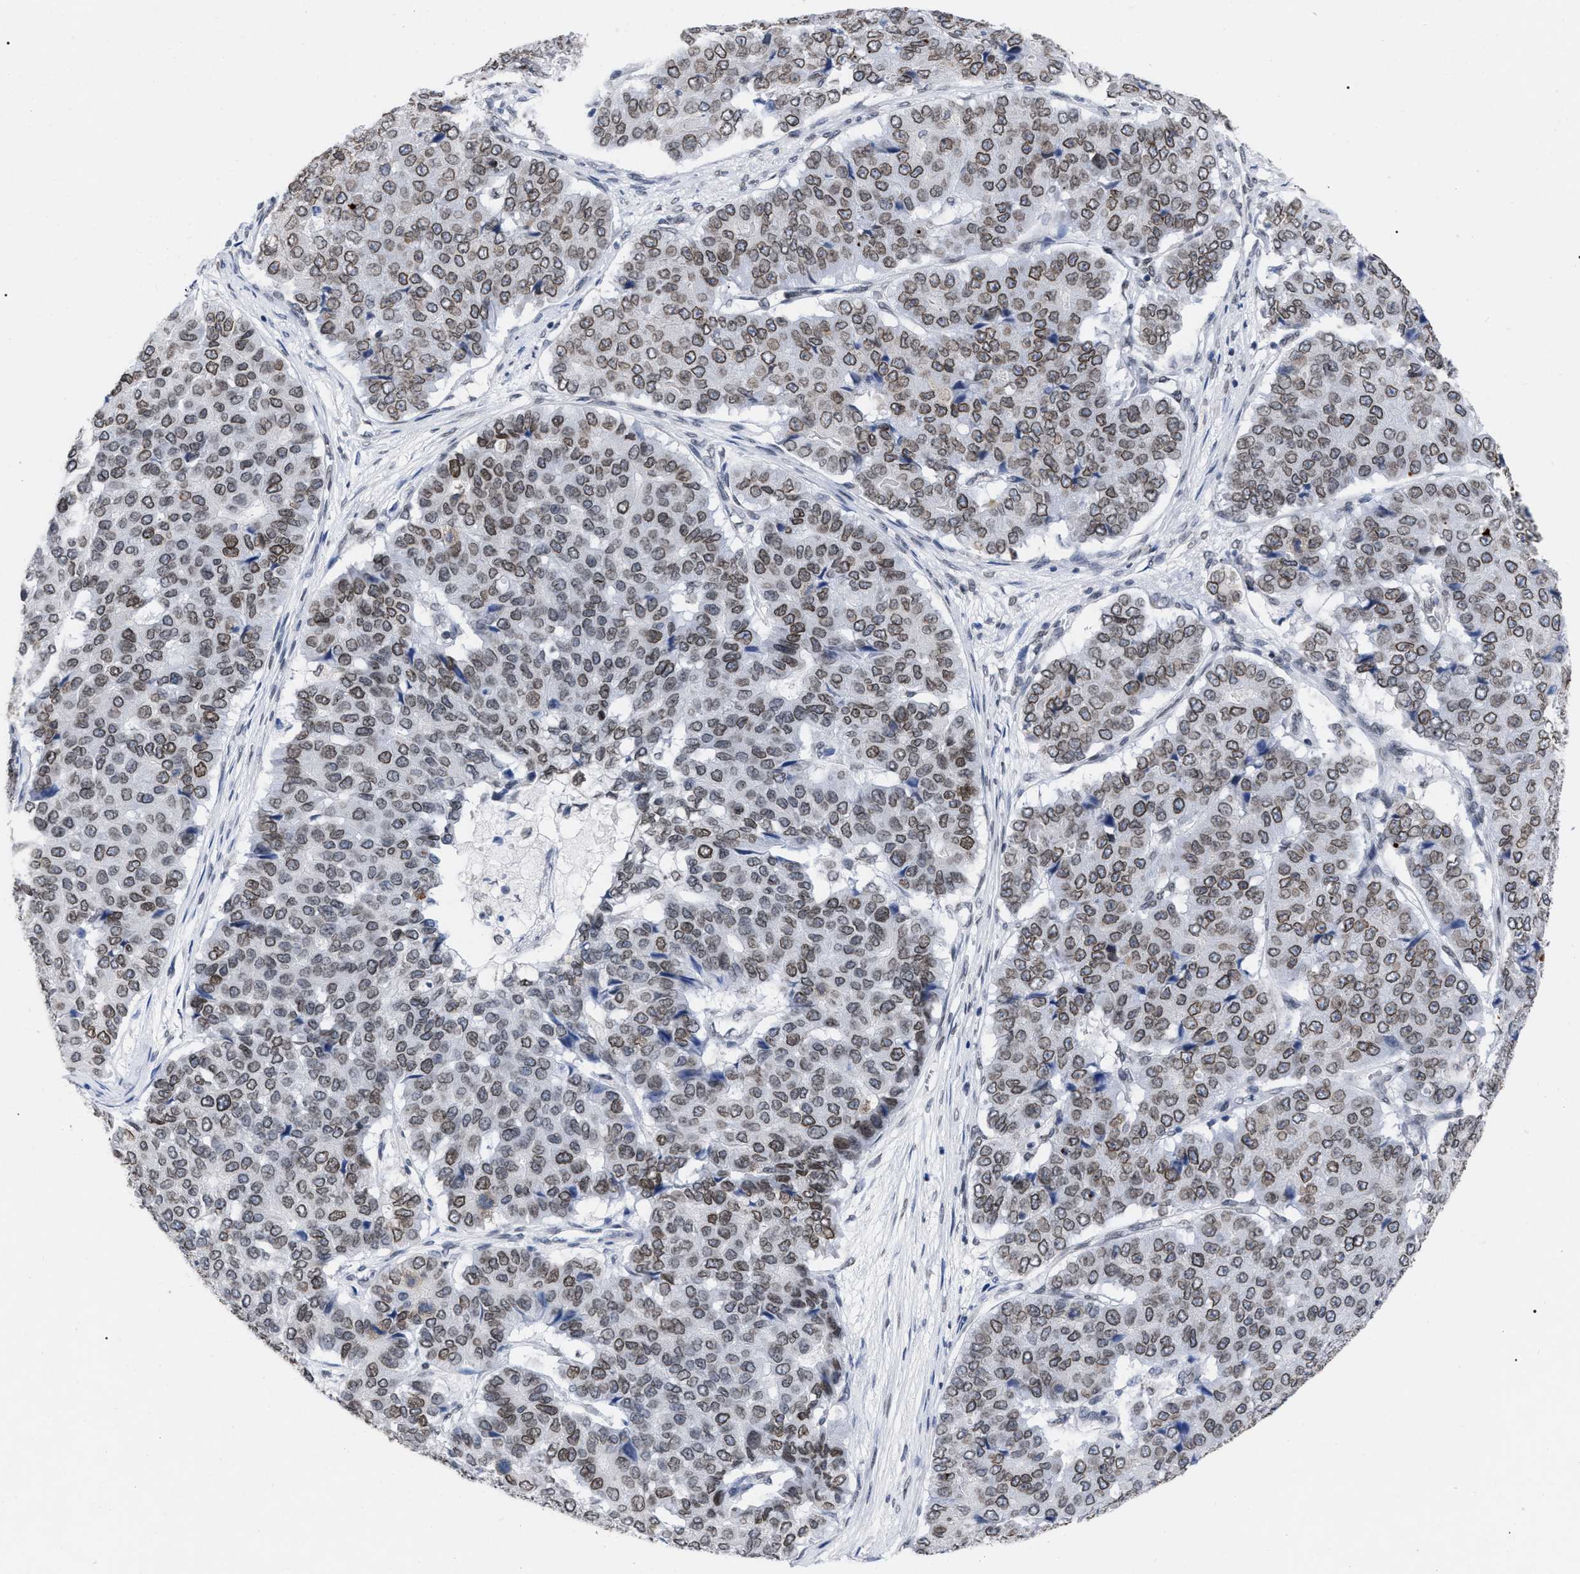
{"staining": {"intensity": "moderate", "quantity": ">75%", "location": "cytoplasmic/membranous,nuclear"}, "tissue": "pancreatic cancer", "cell_type": "Tumor cells", "image_type": "cancer", "snomed": [{"axis": "morphology", "description": "Adenocarcinoma, NOS"}, {"axis": "topography", "description": "Pancreas"}], "caption": "Immunohistochemistry (DAB) staining of pancreatic cancer shows moderate cytoplasmic/membranous and nuclear protein expression in about >75% of tumor cells. The staining was performed using DAB, with brown indicating positive protein expression. Nuclei are stained blue with hematoxylin.", "gene": "TPR", "patient": {"sex": "male", "age": 50}}